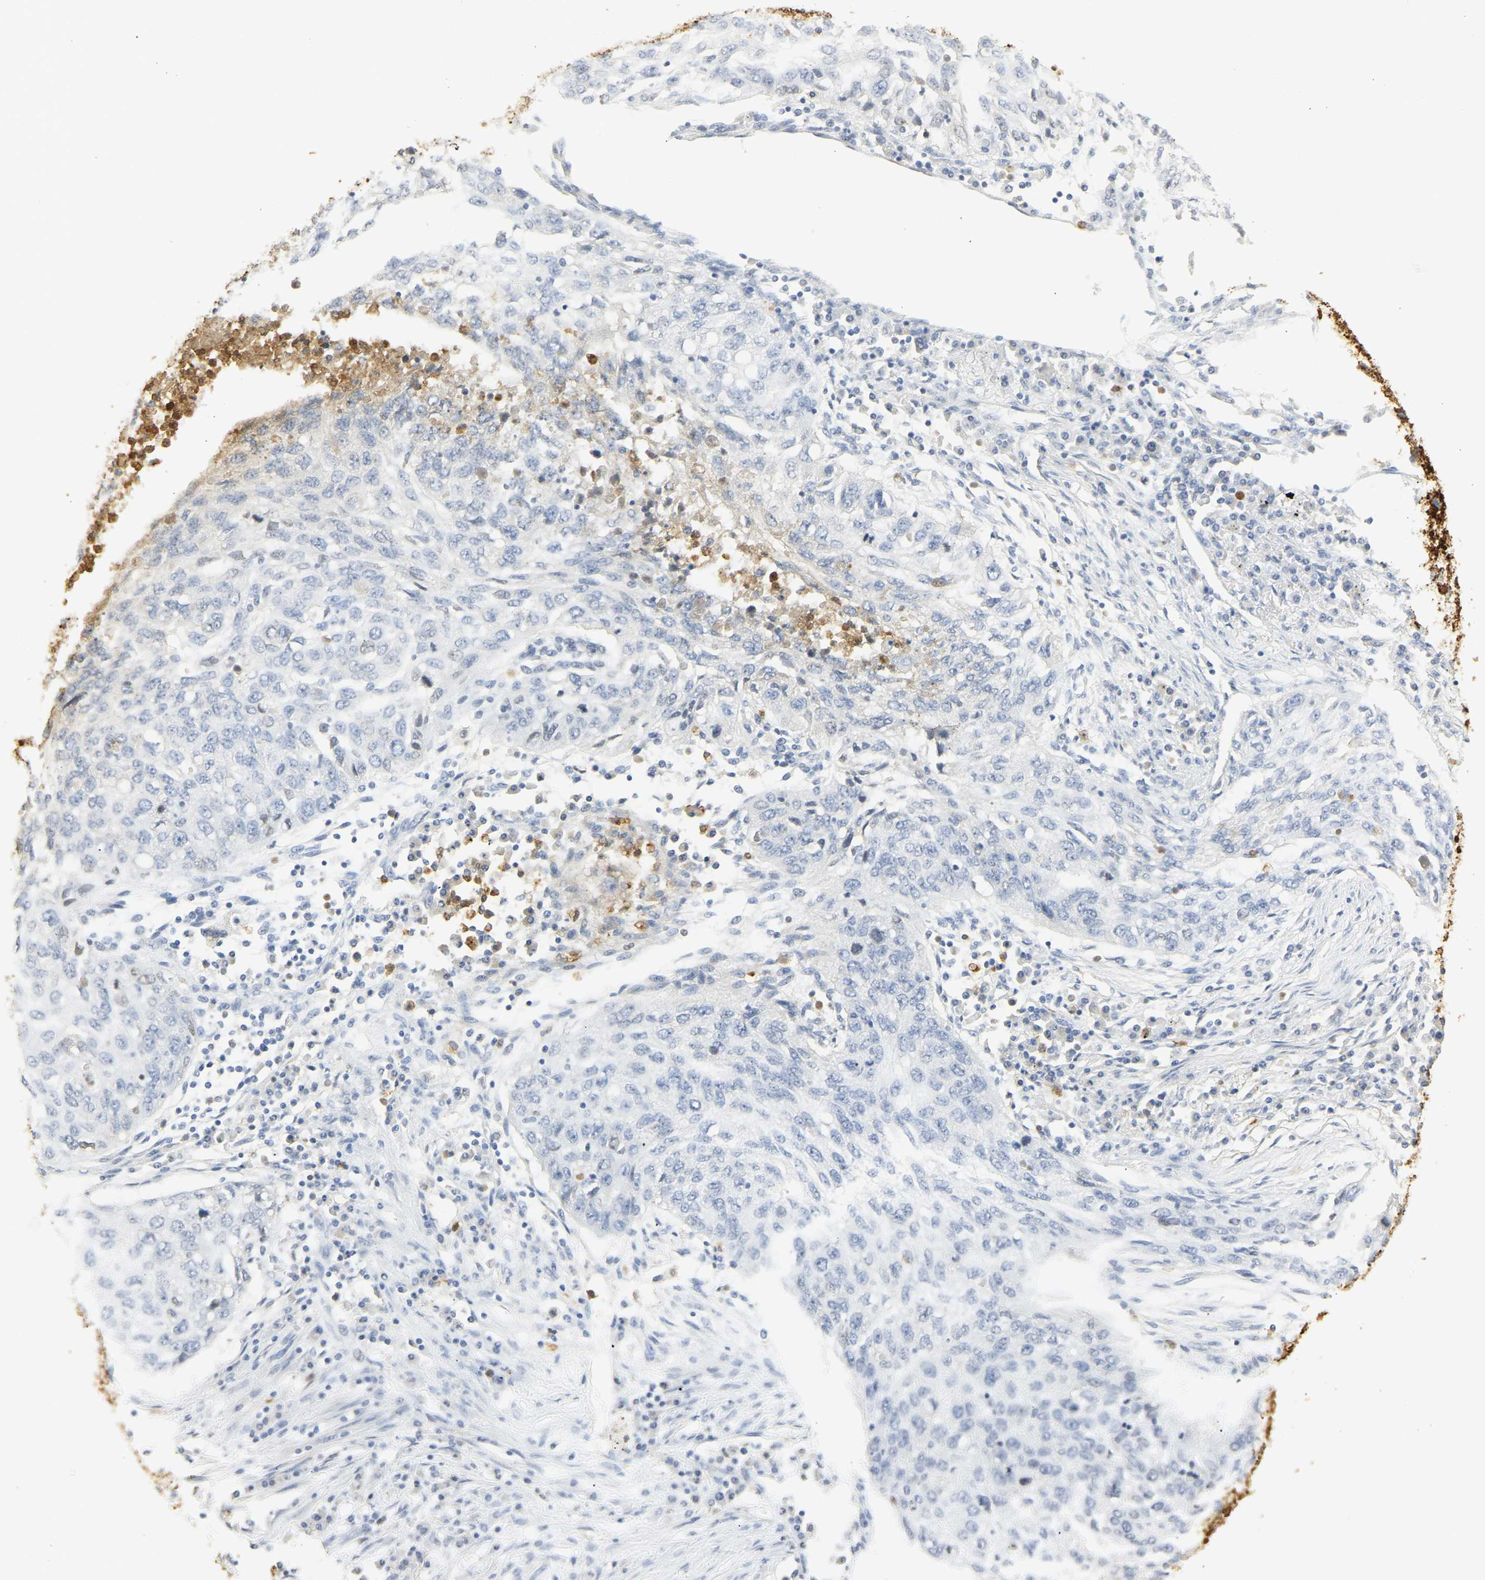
{"staining": {"intensity": "negative", "quantity": "none", "location": "none"}, "tissue": "lung cancer", "cell_type": "Tumor cells", "image_type": "cancer", "snomed": [{"axis": "morphology", "description": "Squamous cell carcinoma, NOS"}, {"axis": "topography", "description": "Lung"}], "caption": "Immunohistochemical staining of lung cancer (squamous cell carcinoma) displays no significant staining in tumor cells.", "gene": "CEACAM5", "patient": {"sex": "female", "age": 63}}